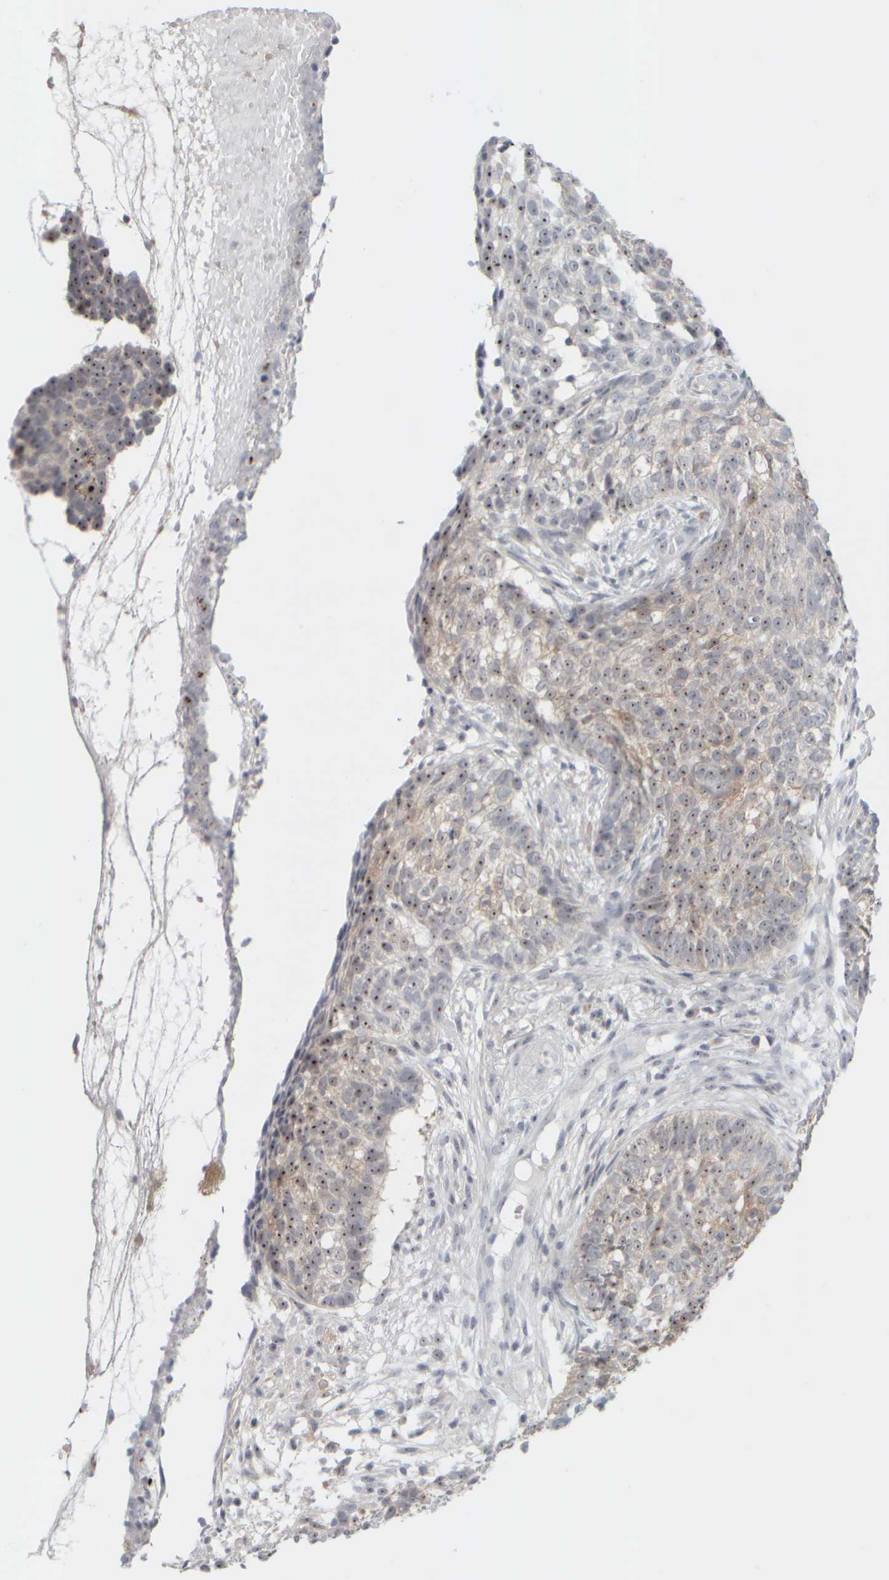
{"staining": {"intensity": "strong", "quantity": ">75%", "location": "nuclear"}, "tissue": "skin cancer", "cell_type": "Tumor cells", "image_type": "cancer", "snomed": [{"axis": "morphology", "description": "Basal cell carcinoma"}, {"axis": "topography", "description": "Skin"}], "caption": "Human basal cell carcinoma (skin) stained with a protein marker exhibits strong staining in tumor cells.", "gene": "DCXR", "patient": {"sex": "male", "age": 85}}